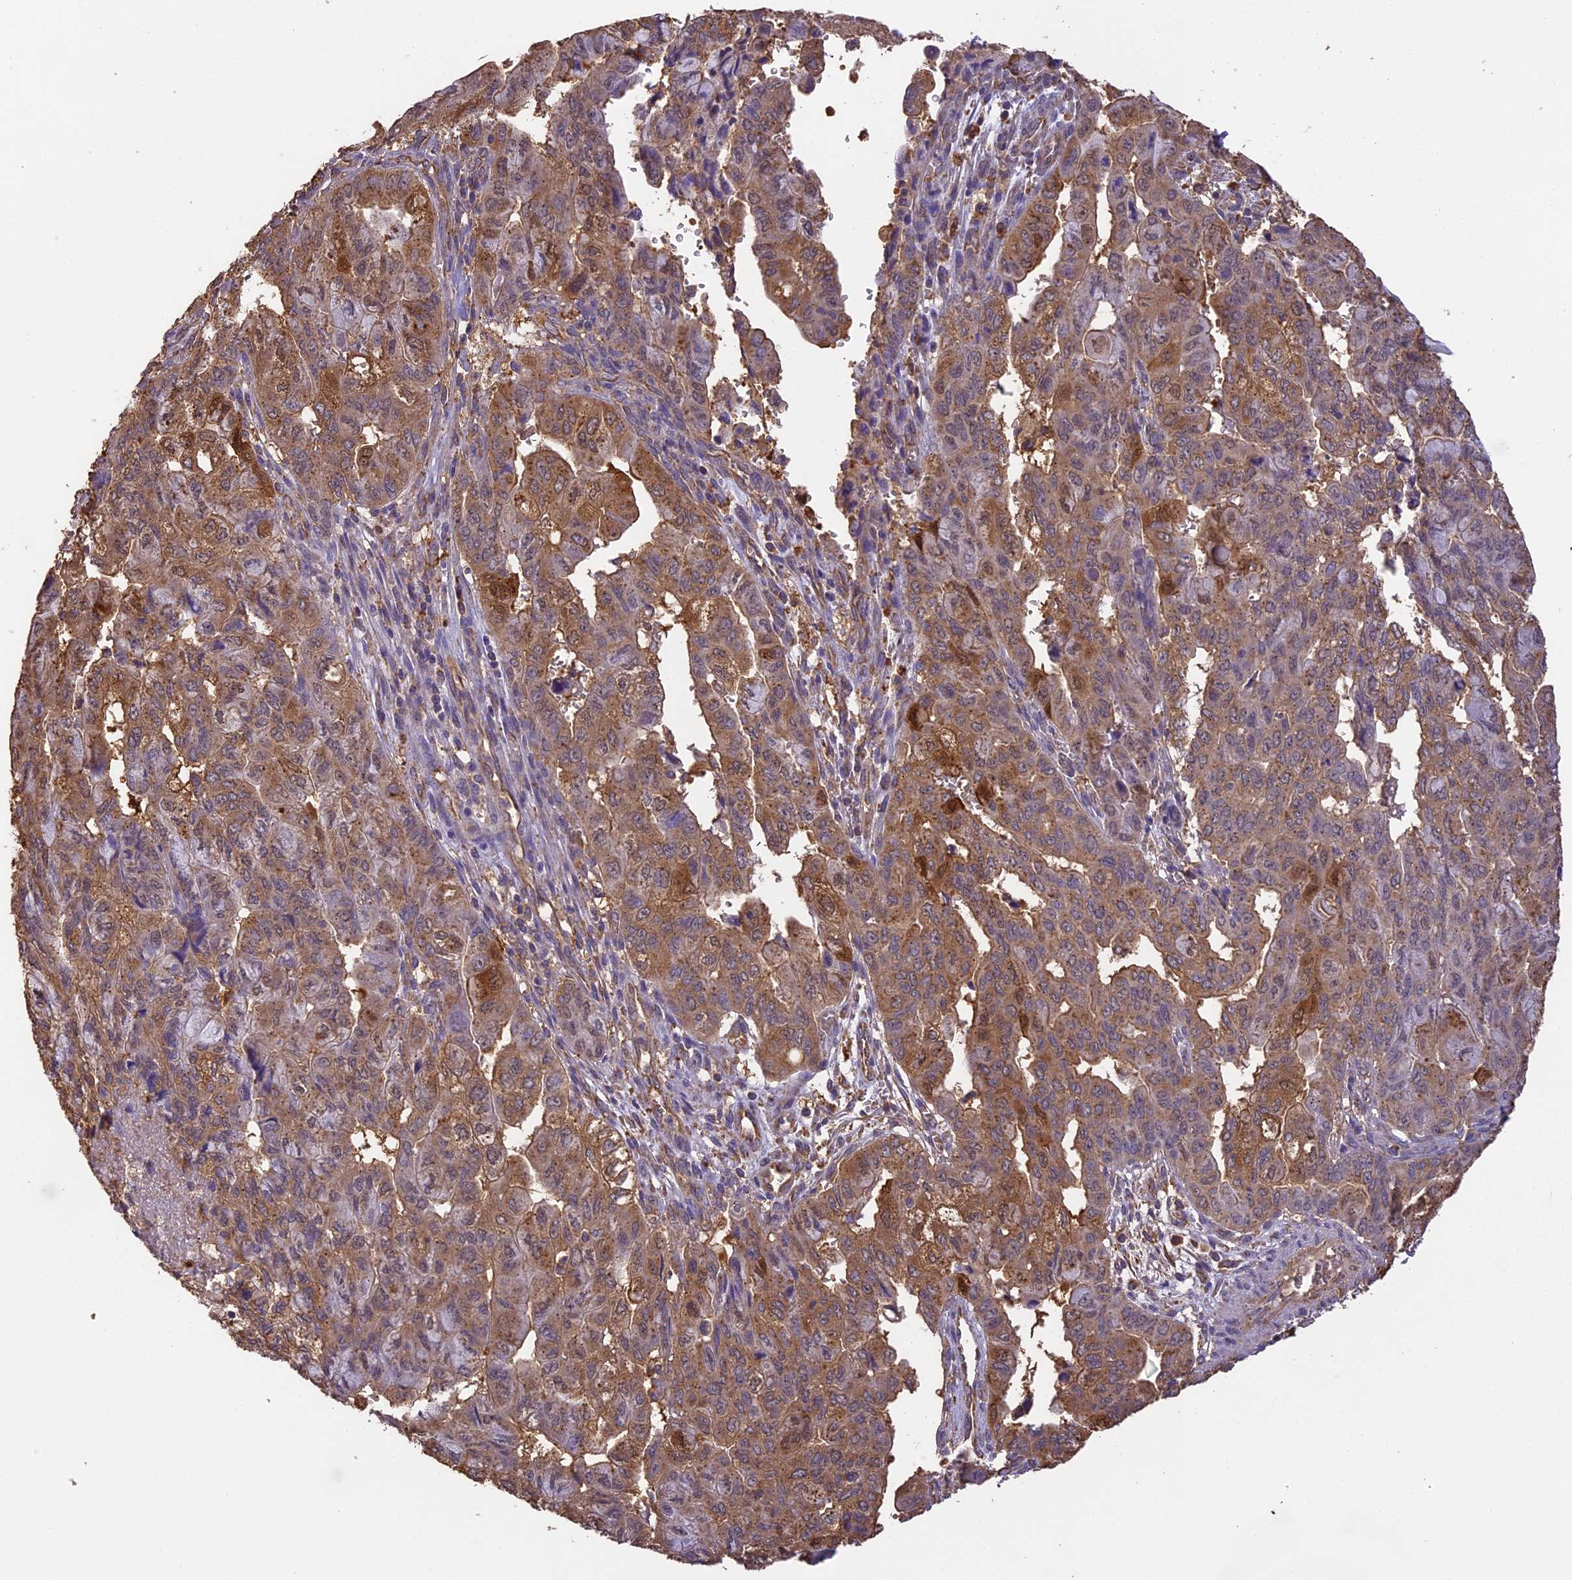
{"staining": {"intensity": "moderate", "quantity": "25%-75%", "location": "cytoplasmic/membranous,nuclear"}, "tissue": "pancreatic cancer", "cell_type": "Tumor cells", "image_type": "cancer", "snomed": [{"axis": "morphology", "description": "Adenocarcinoma, NOS"}, {"axis": "topography", "description": "Pancreas"}], "caption": "Tumor cells exhibit medium levels of moderate cytoplasmic/membranous and nuclear staining in approximately 25%-75% of cells in pancreatic cancer (adenocarcinoma).", "gene": "ARHGAP19", "patient": {"sex": "male", "age": 51}}